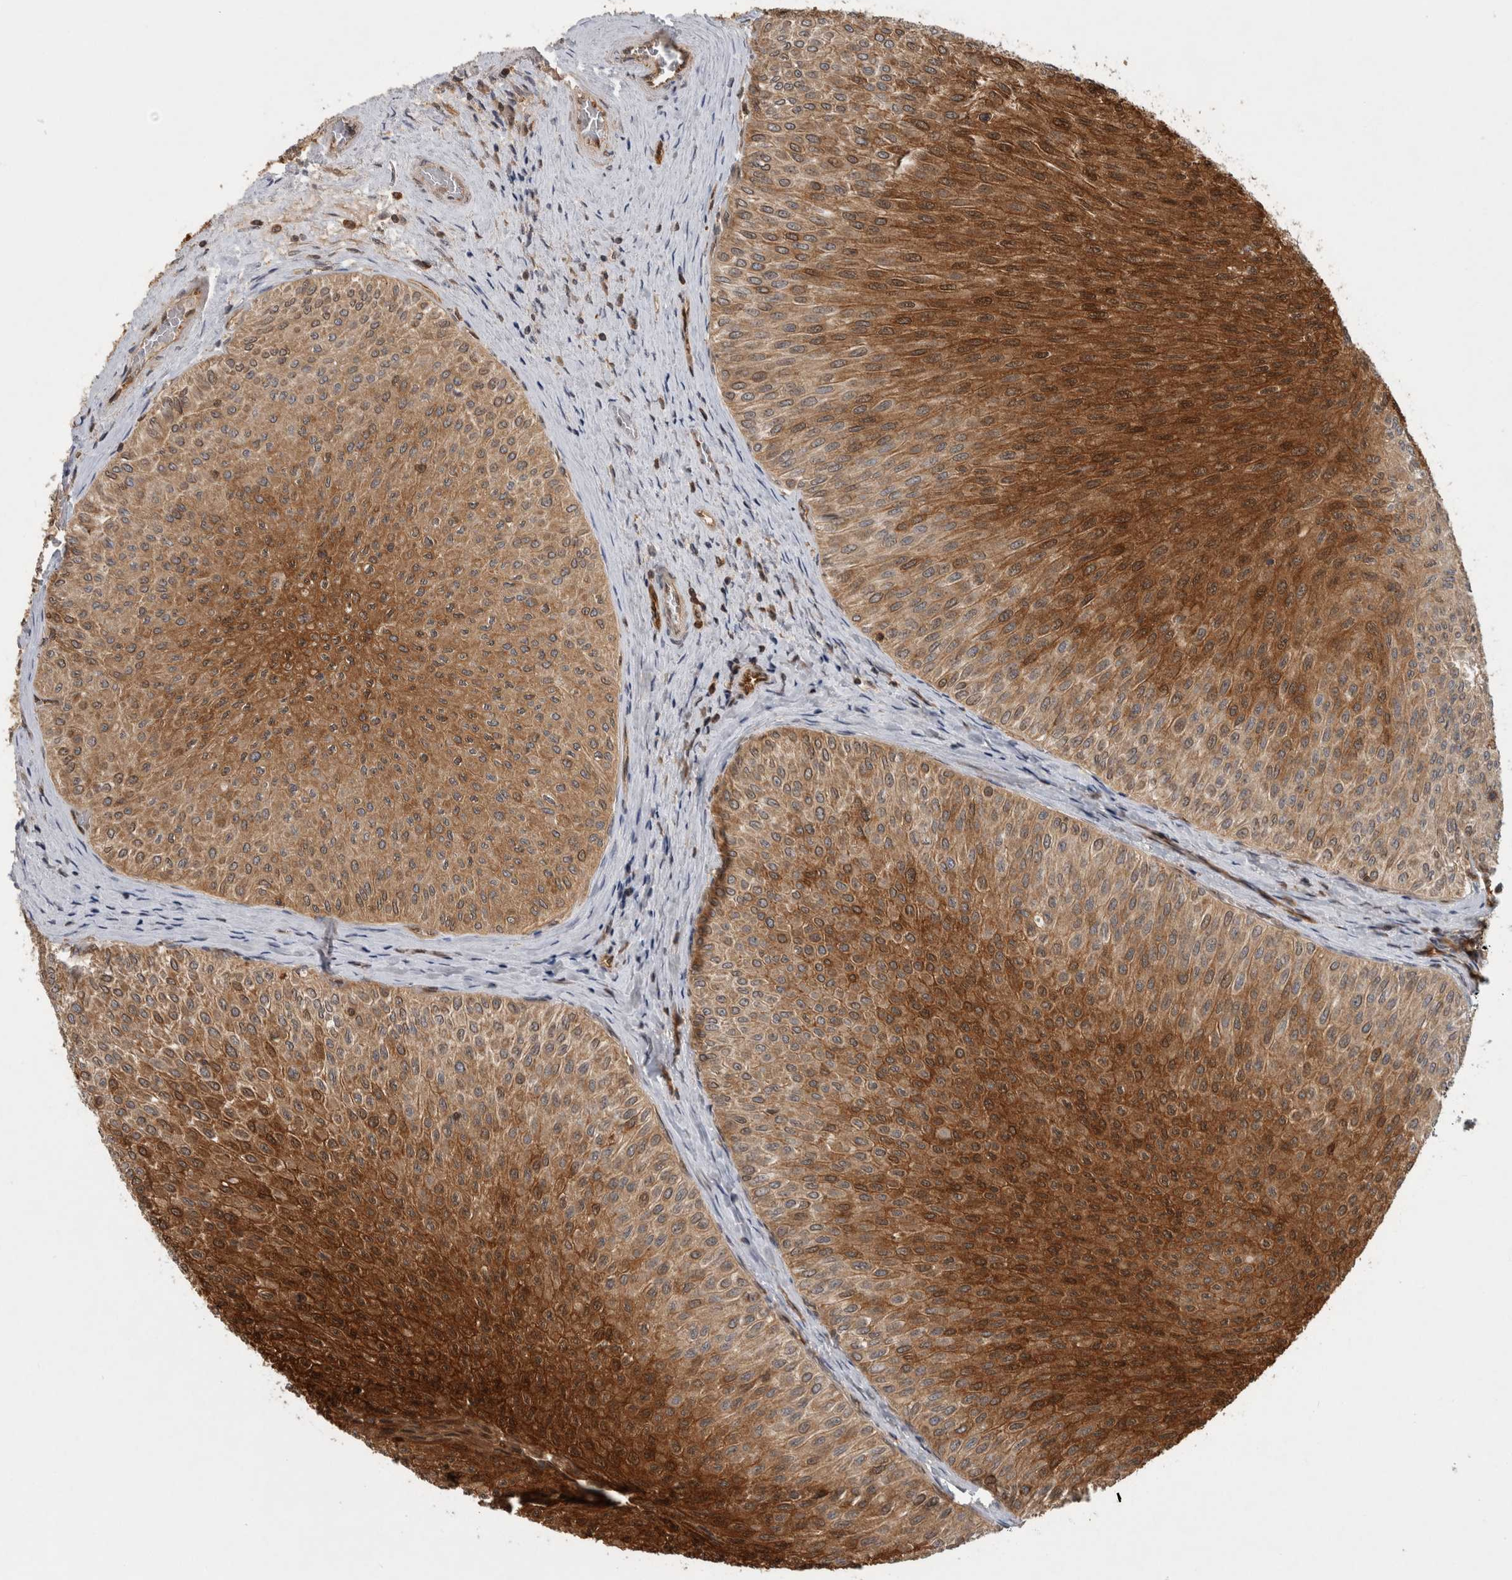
{"staining": {"intensity": "strong", "quantity": ">75%", "location": "cytoplasmic/membranous"}, "tissue": "urothelial cancer", "cell_type": "Tumor cells", "image_type": "cancer", "snomed": [{"axis": "morphology", "description": "Urothelial carcinoma, Low grade"}, {"axis": "topography", "description": "Urinary bladder"}], "caption": "This image exhibits IHC staining of human urothelial carcinoma (low-grade), with high strong cytoplasmic/membranous staining in about >75% of tumor cells.", "gene": "ASTN2", "patient": {"sex": "male", "age": 78}}